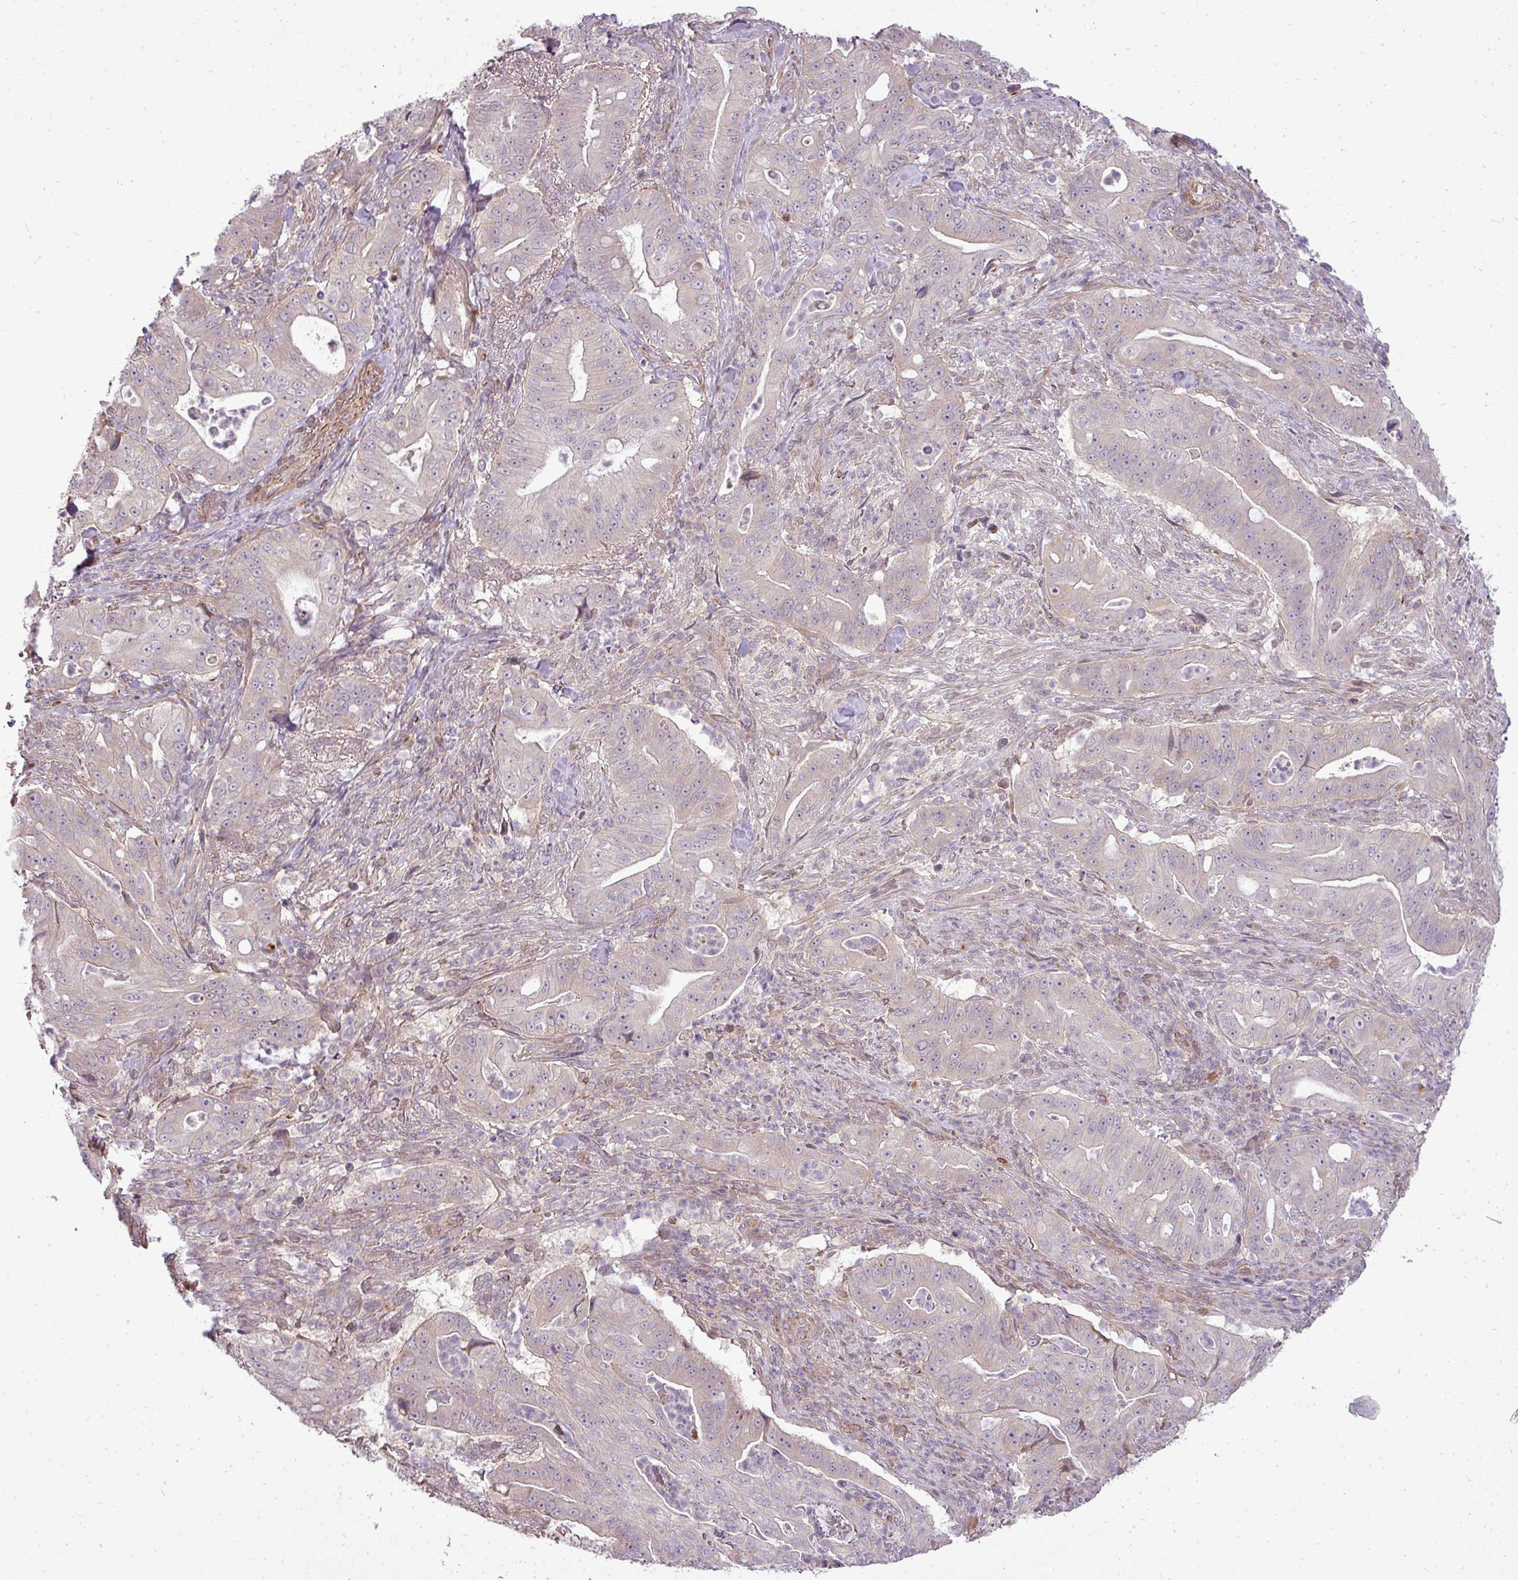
{"staining": {"intensity": "negative", "quantity": "none", "location": "none"}, "tissue": "pancreatic cancer", "cell_type": "Tumor cells", "image_type": "cancer", "snomed": [{"axis": "morphology", "description": "Adenocarcinoma, NOS"}, {"axis": "topography", "description": "Pancreas"}], "caption": "Adenocarcinoma (pancreatic) stained for a protein using IHC shows no staining tumor cells.", "gene": "PDRG1", "patient": {"sex": "male", "age": 71}}